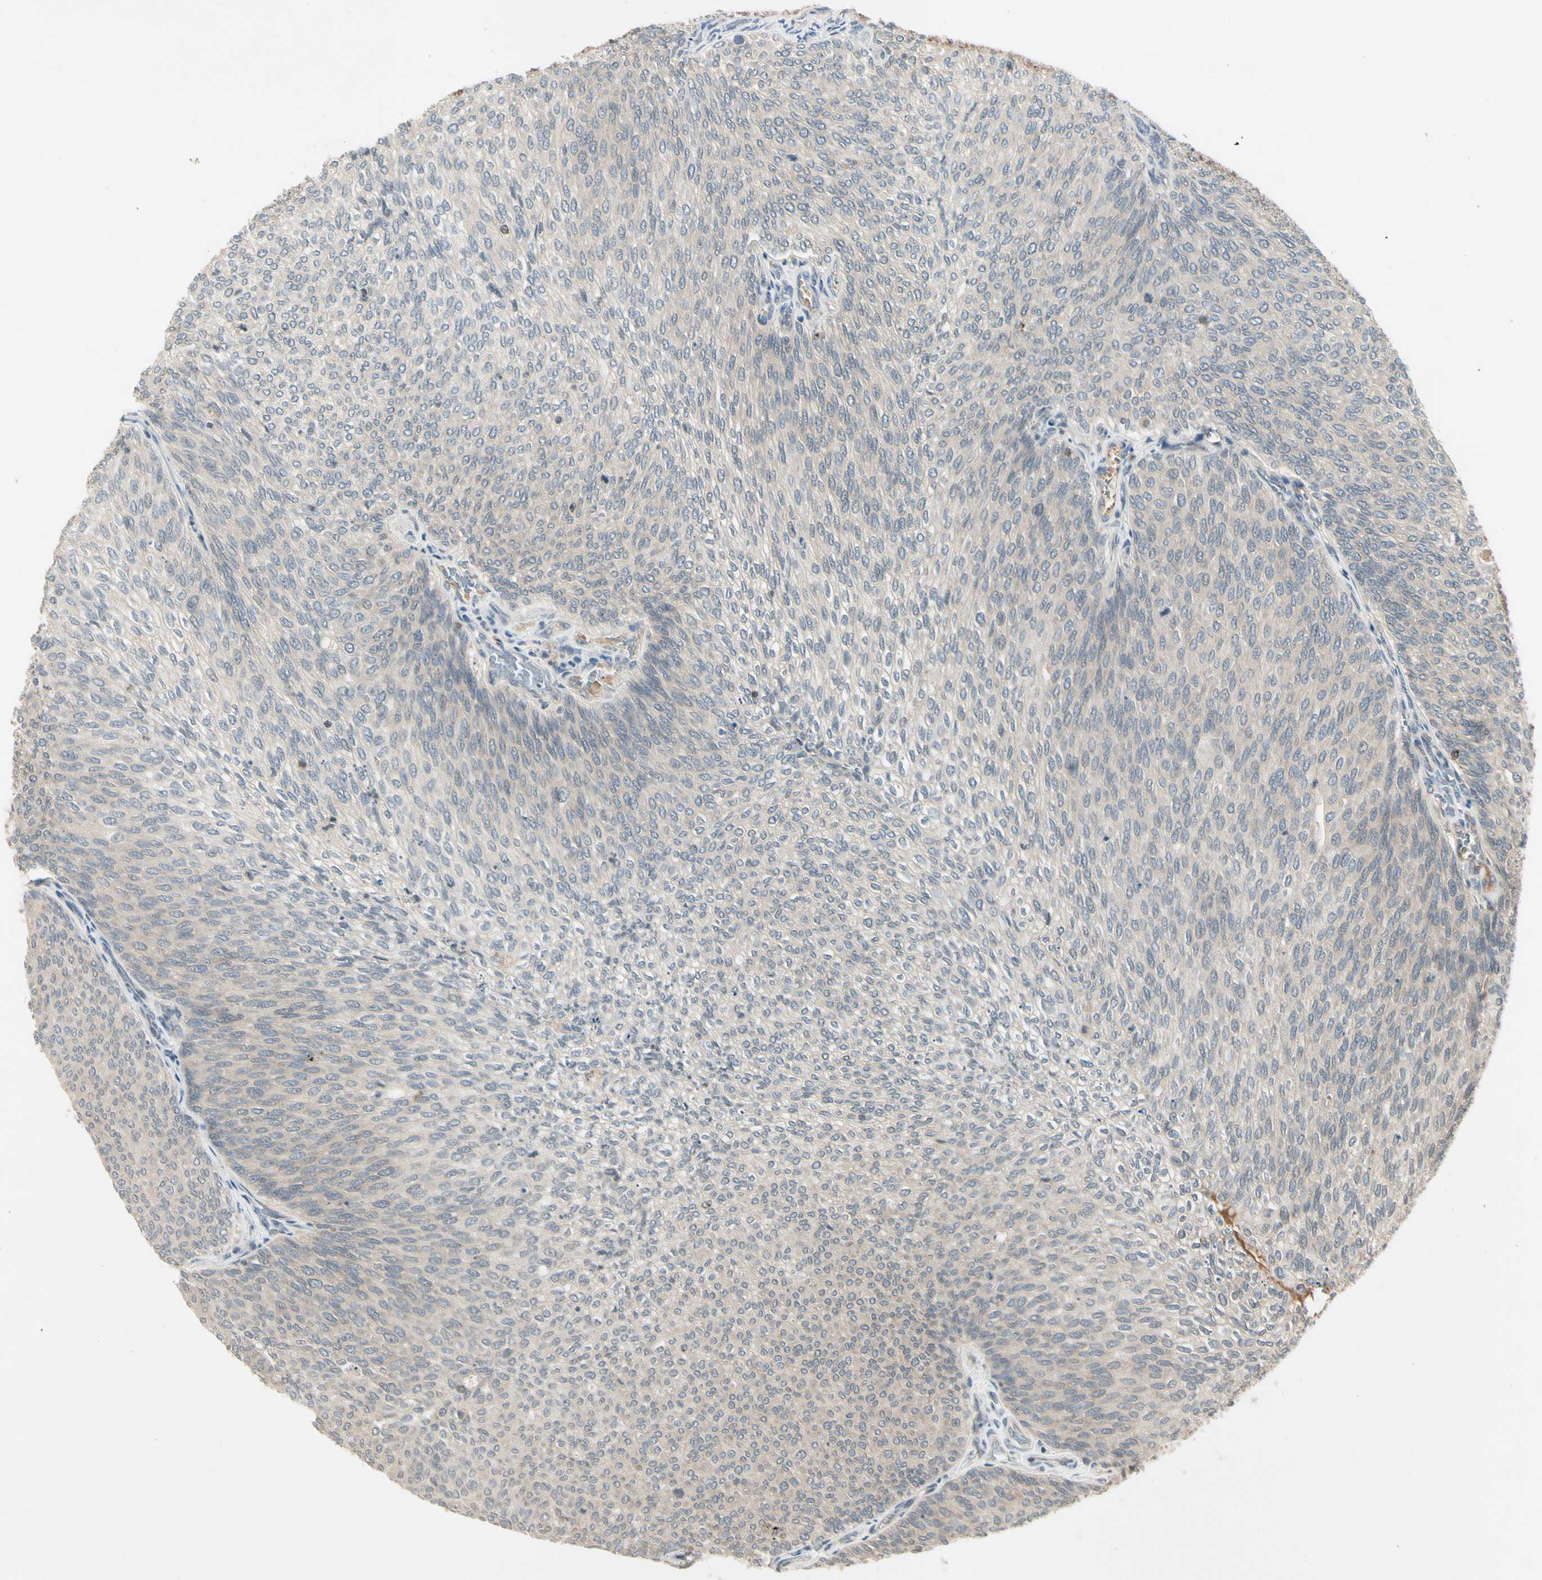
{"staining": {"intensity": "negative", "quantity": "none", "location": "none"}, "tissue": "urothelial cancer", "cell_type": "Tumor cells", "image_type": "cancer", "snomed": [{"axis": "morphology", "description": "Urothelial carcinoma, Low grade"}, {"axis": "topography", "description": "Urinary bladder"}], "caption": "This is a photomicrograph of immunohistochemistry (IHC) staining of urothelial cancer, which shows no staining in tumor cells.", "gene": "CCL4", "patient": {"sex": "female", "age": 79}}